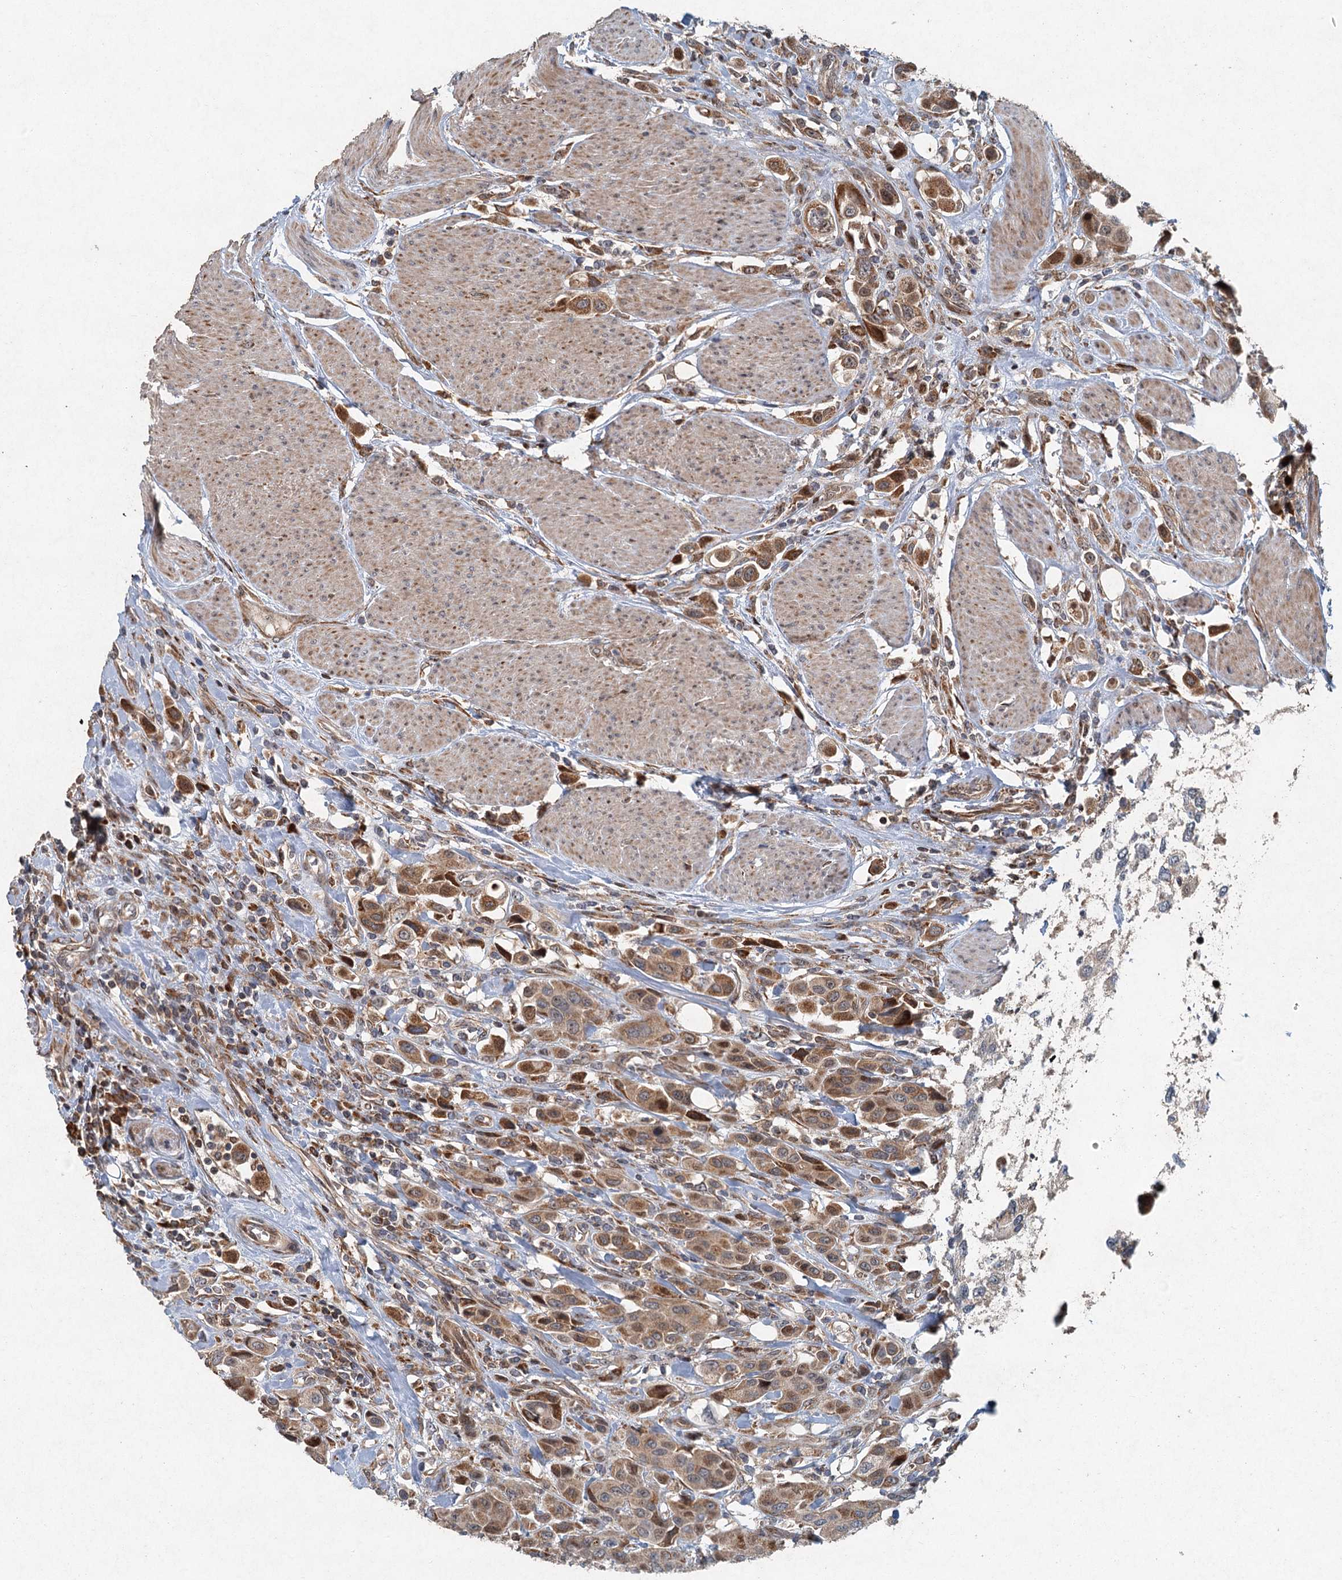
{"staining": {"intensity": "moderate", "quantity": ">75%", "location": "cytoplasmic/membranous"}, "tissue": "urothelial cancer", "cell_type": "Tumor cells", "image_type": "cancer", "snomed": [{"axis": "morphology", "description": "Urothelial carcinoma, High grade"}, {"axis": "topography", "description": "Urinary bladder"}], "caption": "Urothelial carcinoma (high-grade) stained for a protein (brown) shows moderate cytoplasmic/membranous positive positivity in about >75% of tumor cells.", "gene": "SRPX2", "patient": {"sex": "male", "age": 50}}